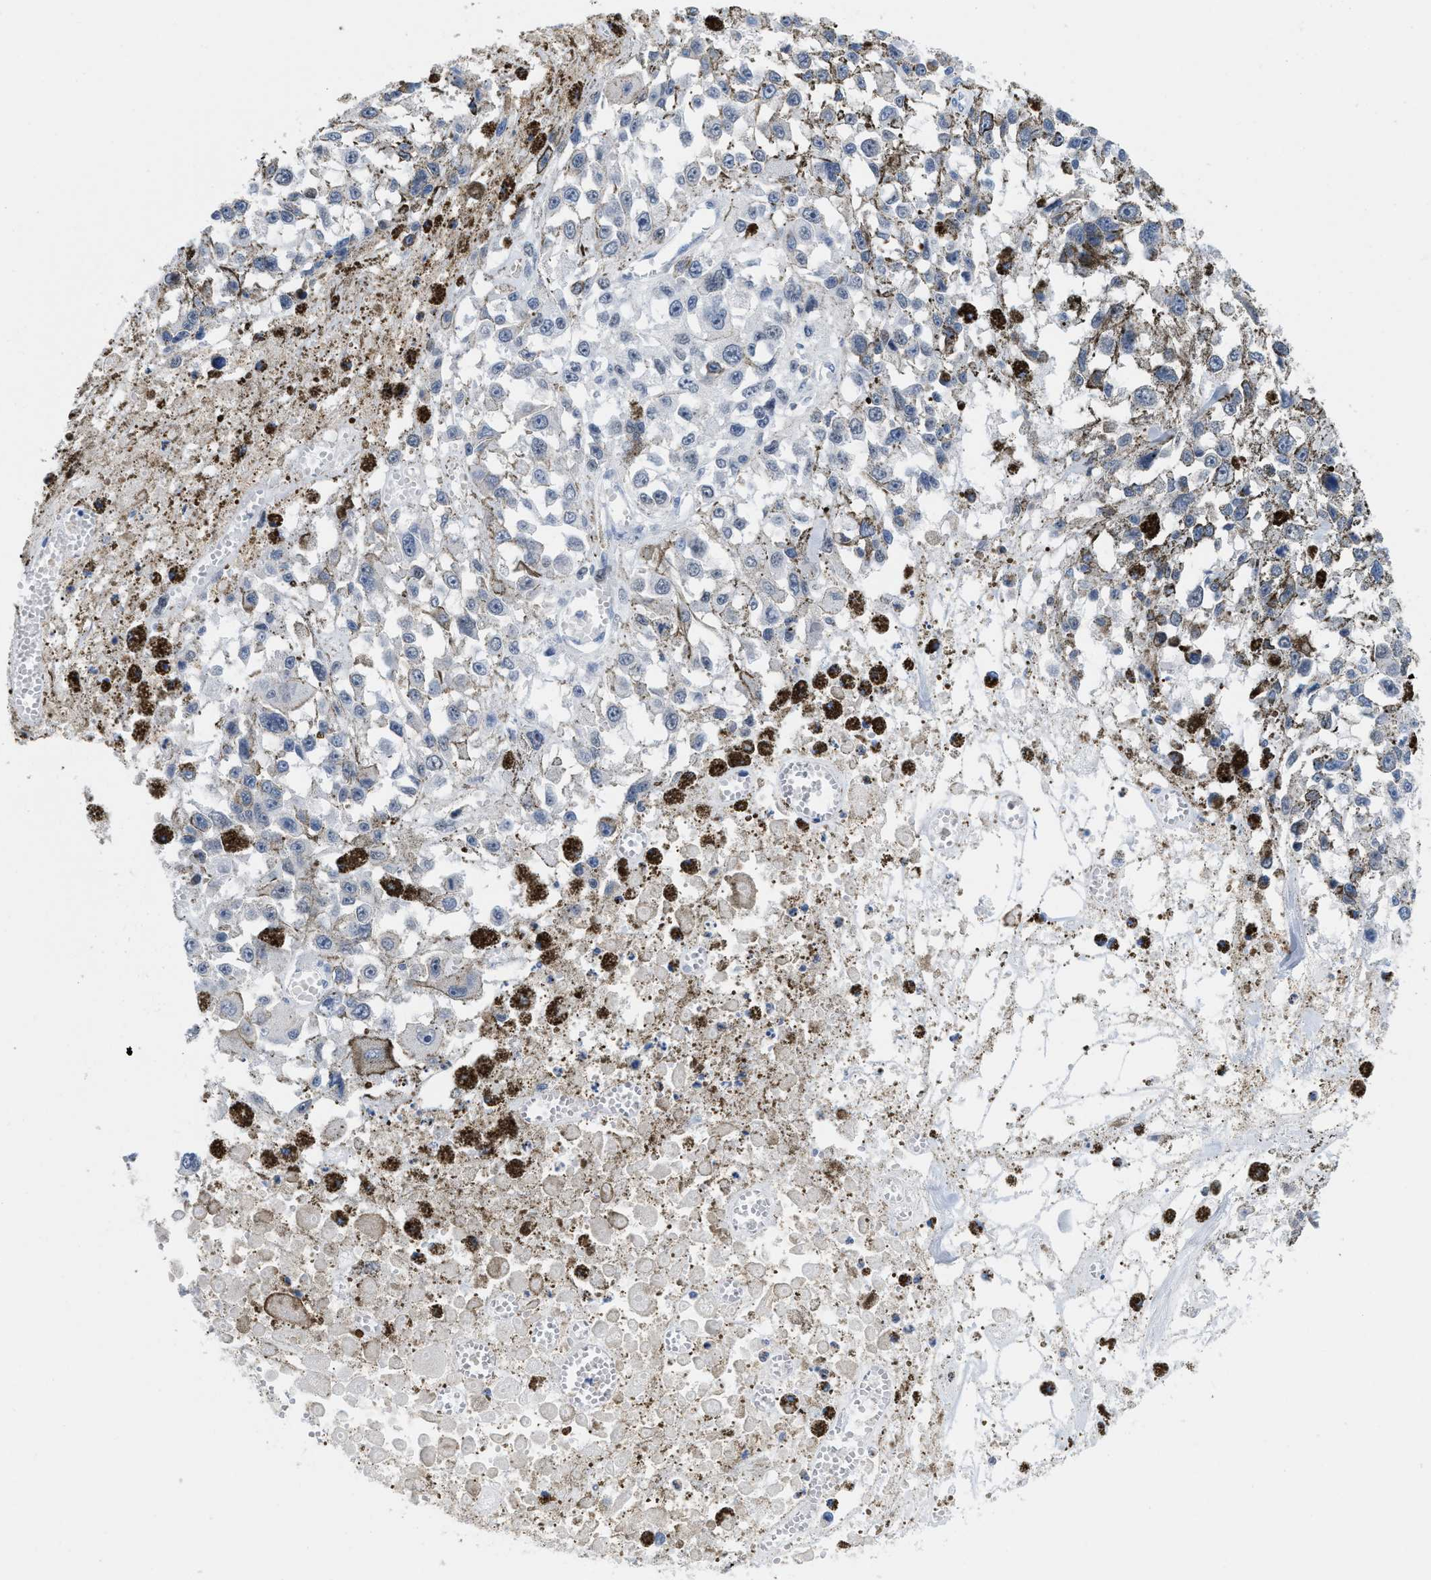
{"staining": {"intensity": "negative", "quantity": "none", "location": "none"}, "tissue": "melanoma", "cell_type": "Tumor cells", "image_type": "cancer", "snomed": [{"axis": "morphology", "description": "Malignant melanoma, Metastatic site"}, {"axis": "topography", "description": "Lymph node"}], "caption": "Protein analysis of malignant melanoma (metastatic site) reveals no significant expression in tumor cells.", "gene": "NFIX", "patient": {"sex": "male", "age": 59}}